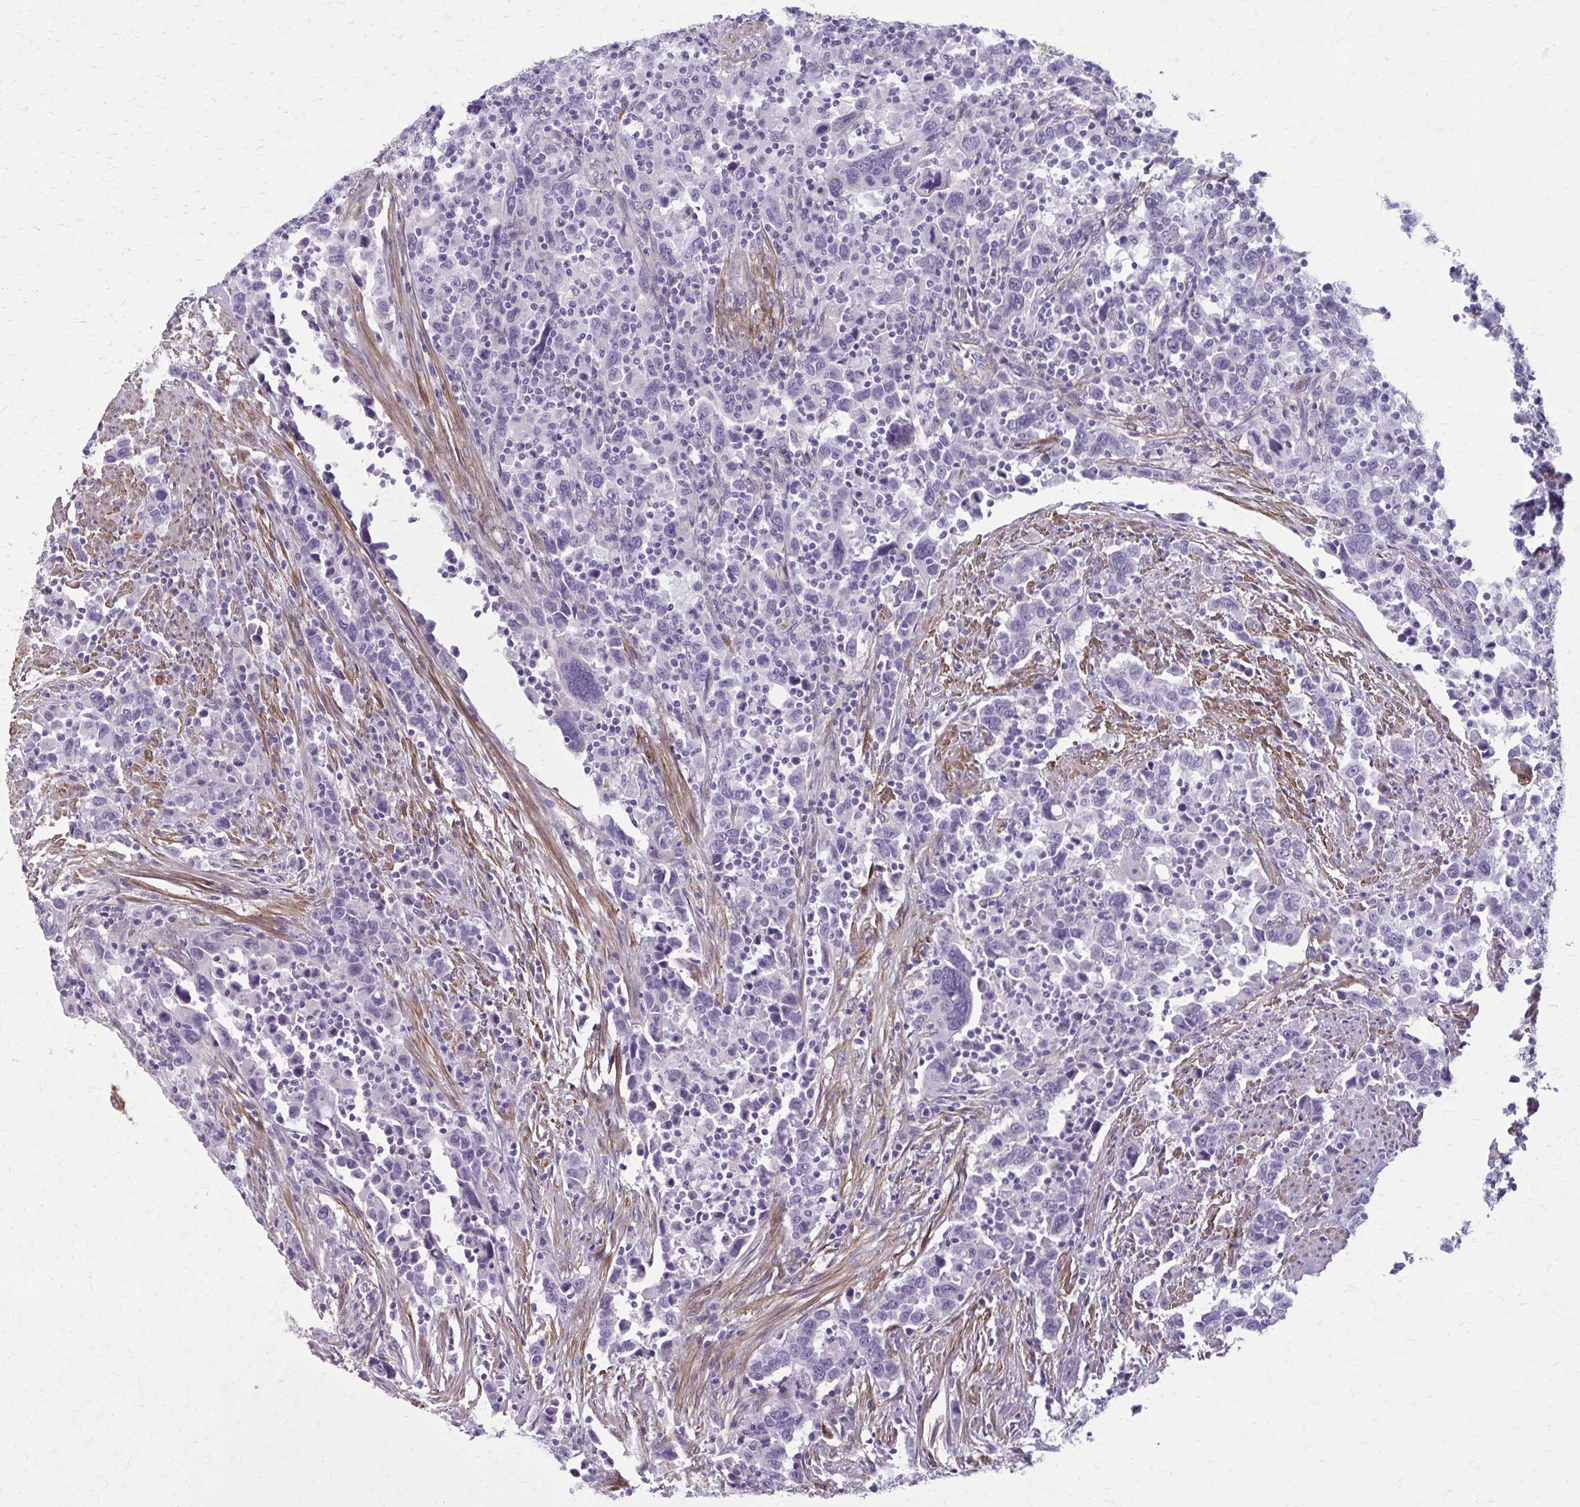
{"staining": {"intensity": "negative", "quantity": "none", "location": "none"}, "tissue": "urothelial cancer", "cell_type": "Tumor cells", "image_type": "cancer", "snomed": [{"axis": "morphology", "description": "Urothelial carcinoma, High grade"}, {"axis": "topography", "description": "Urinary bladder"}], "caption": "Tumor cells are negative for brown protein staining in high-grade urothelial carcinoma.", "gene": "AKAP12", "patient": {"sex": "male", "age": 61}}